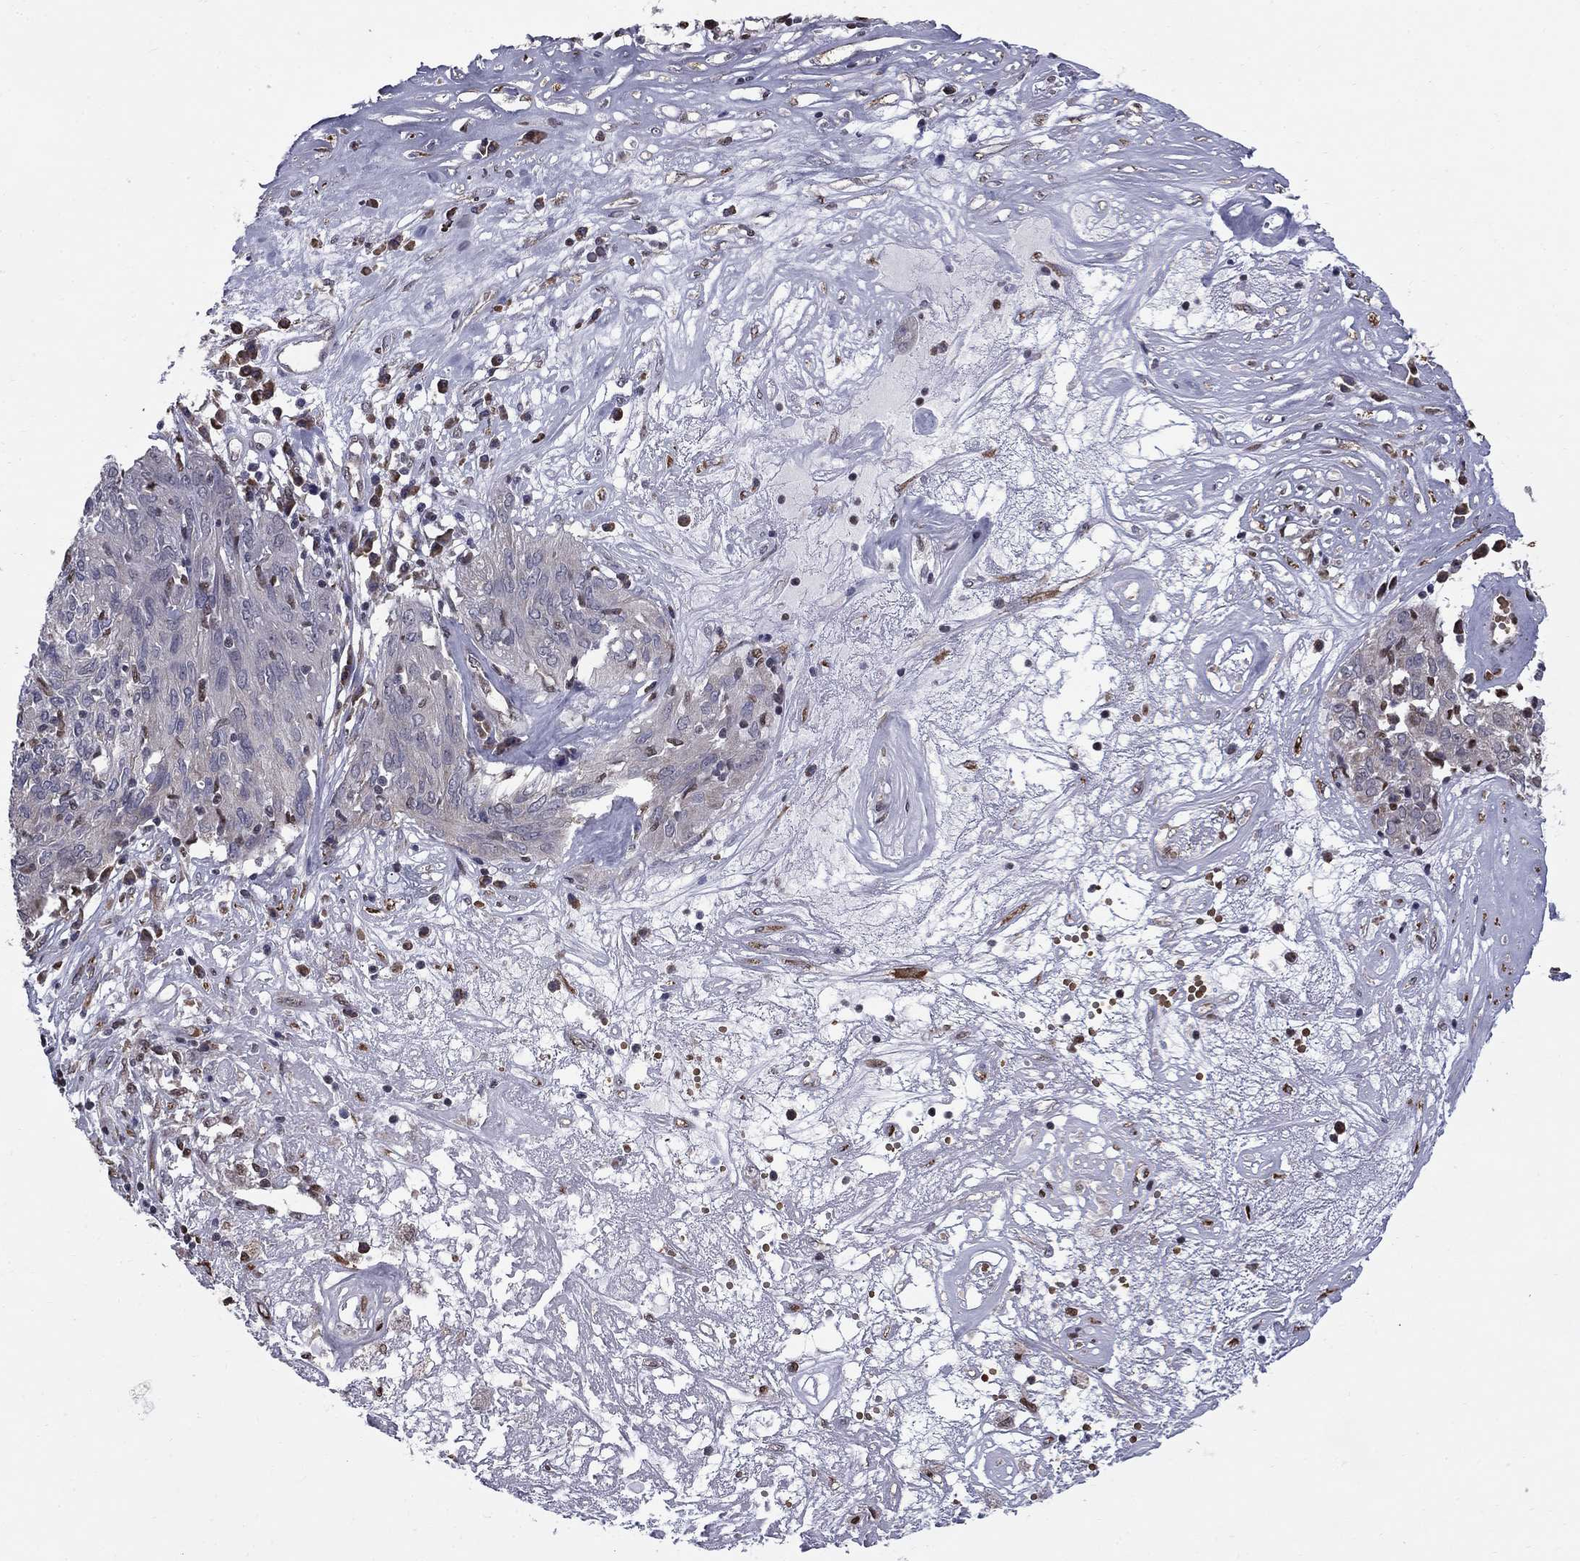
{"staining": {"intensity": "negative", "quantity": "none", "location": "none"}, "tissue": "ovarian cancer", "cell_type": "Tumor cells", "image_type": "cancer", "snomed": [{"axis": "morphology", "description": "Carcinoma, endometroid"}, {"axis": "topography", "description": "Ovary"}], "caption": "IHC image of endometroid carcinoma (ovarian) stained for a protein (brown), which demonstrates no expression in tumor cells.", "gene": "HSPB2", "patient": {"sex": "female", "age": 50}}